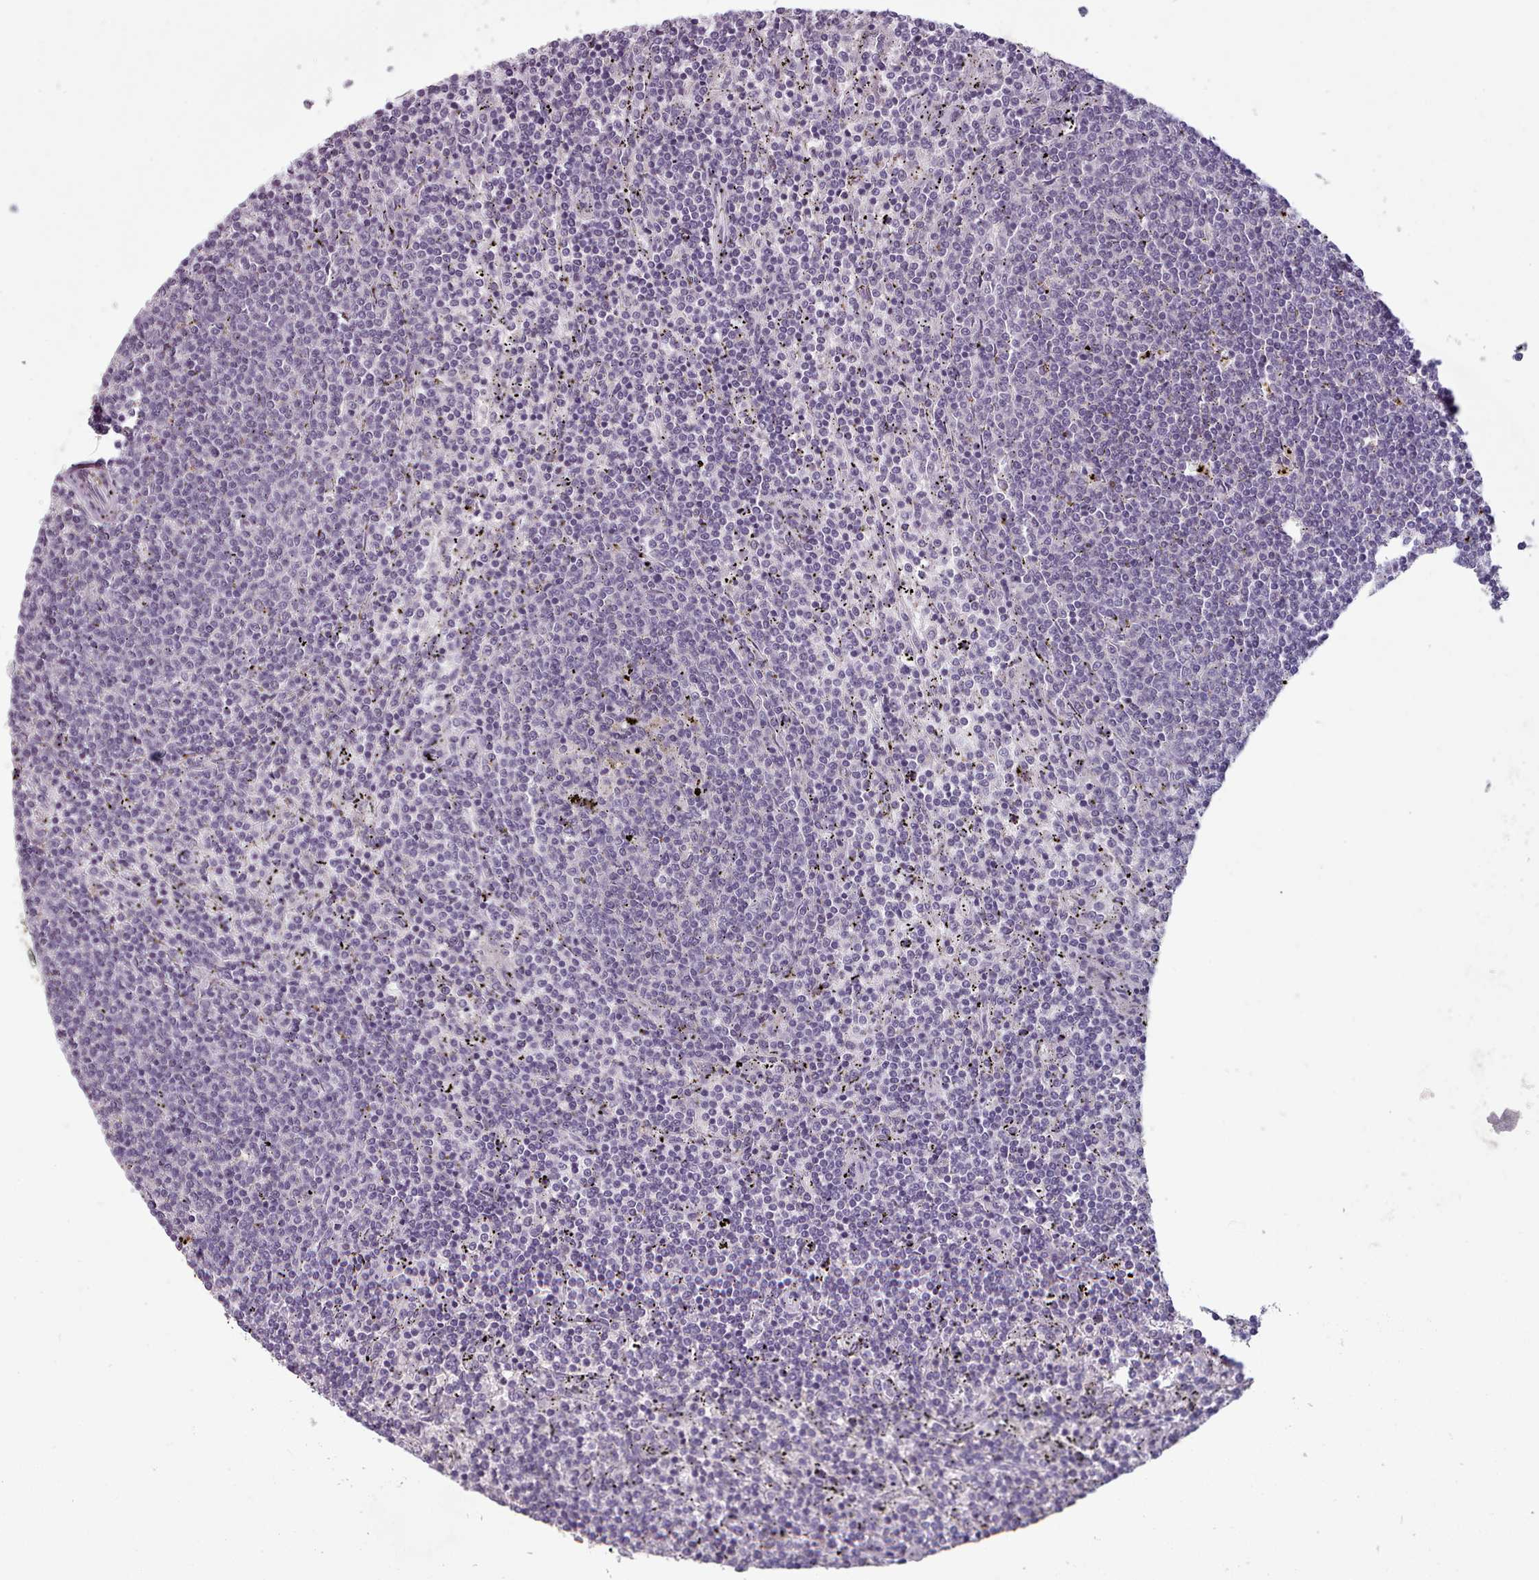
{"staining": {"intensity": "negative", "quantity": "none", "location": "none"}, "tissue": "lymphoma", "cell_type": "Tumor cells", "image_type": "cancer", "snomed": [{"axis": "morphology", "description": "Malignant lymphoma, non-Hodgkin's type, Low grade"}, {"axis": "topography", "description": "Spleen"}], "caption": "This image is of lymphoma stained with immunohistochemistry (IHC) to label a protein in brown with the nuclei are counter-stained blue. There is no positivity in tumor cells.", "gene": "PBX4", "patient": {"sex": "female", "age": 50}}